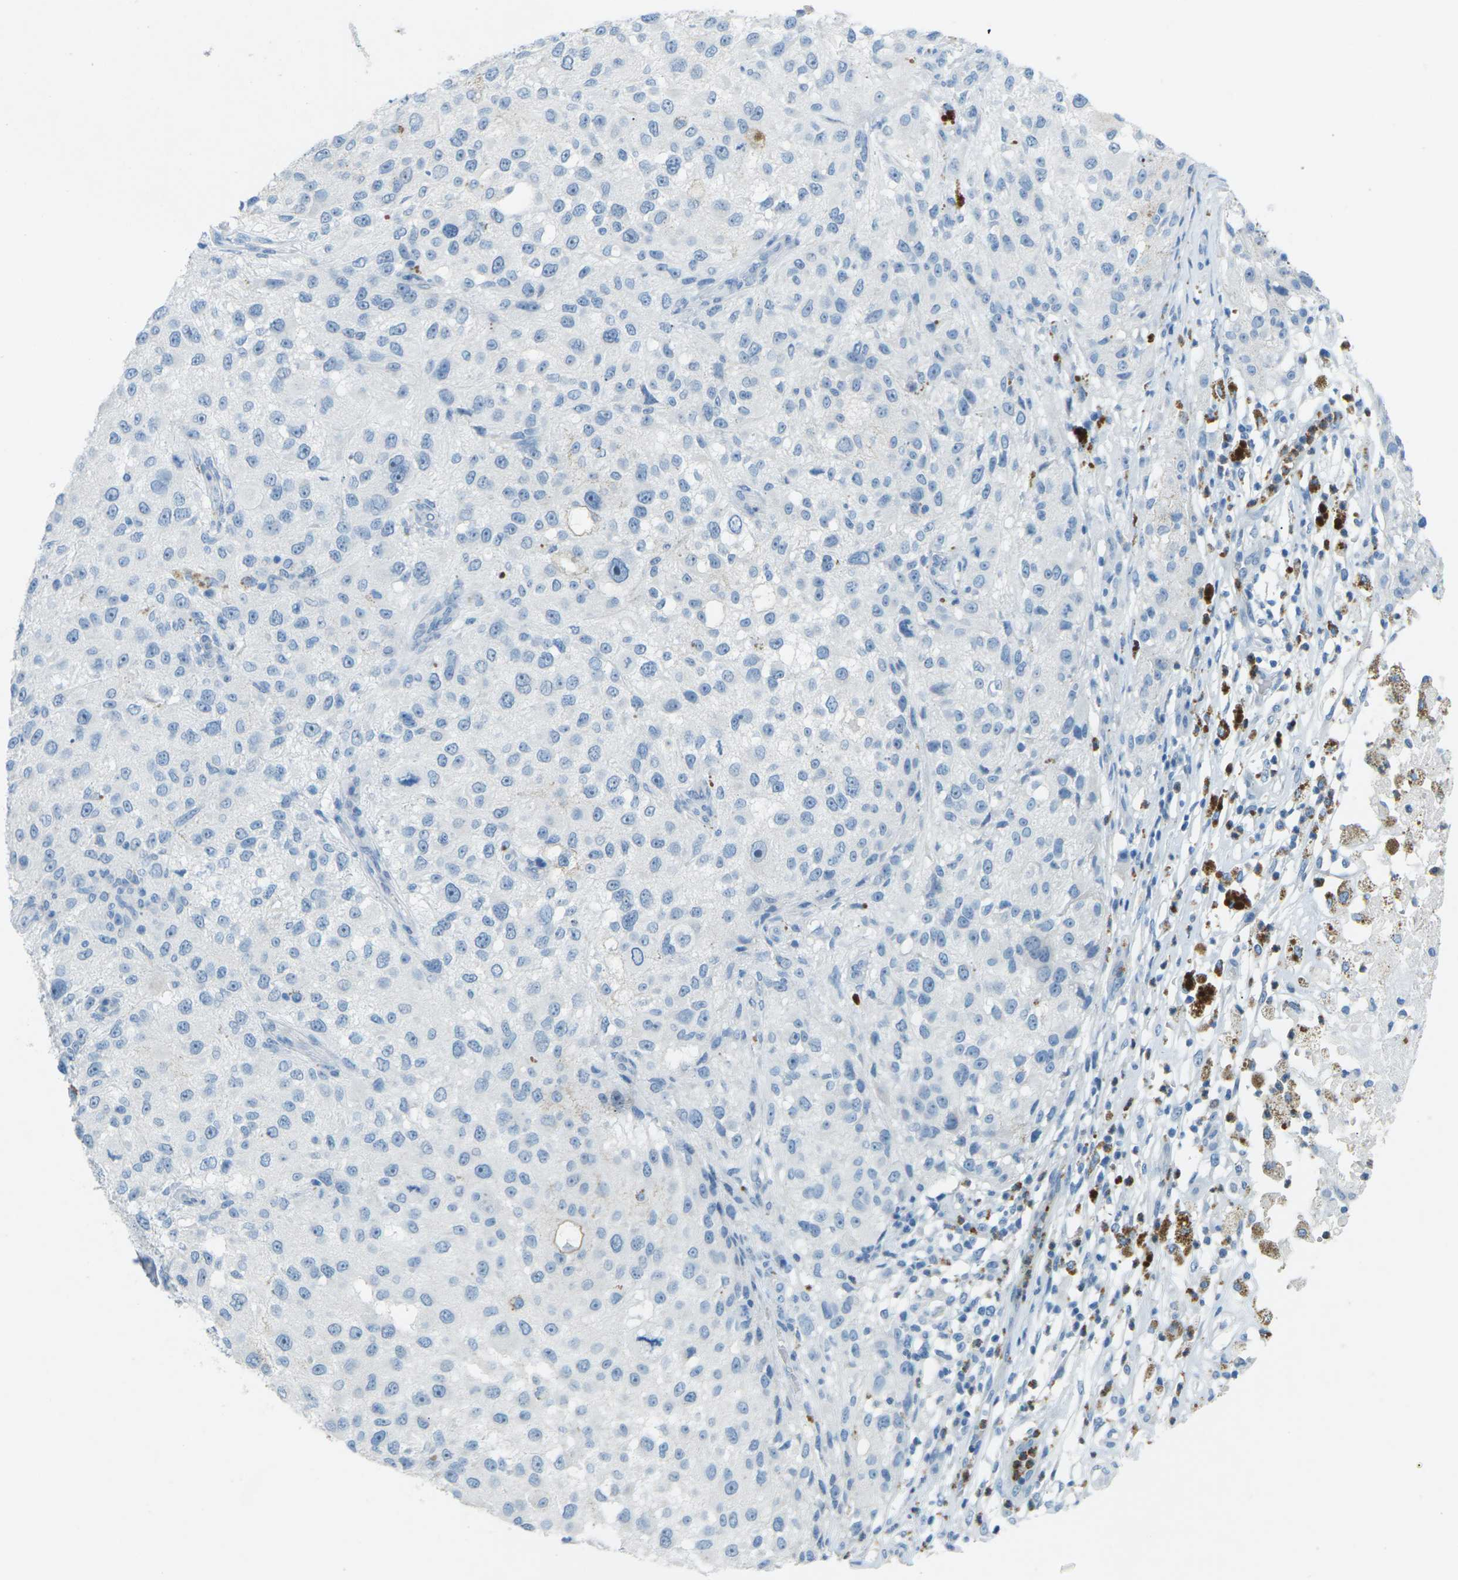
{"staining": {"intensity": "negative", "quantity": "none", "location": "none"}, "tissue": "melanoma", "cell_type": "Tumor cells", "image_type": "cancer", "snomed": [{"axis": "morphology", "description": "Necrosis, NOS"}, {"axis": "morphology", "description": "Malignant melanoma, NOS"}, {"axis": "topography", "description": "Skin"}], "caption": "This is an immunohistochemistry (IHC) micrograph of human malignant melanoma. There is no positivity in tumor cells.", "gene": "CDH16", "patient": {"sex": "female", "age": 87}}